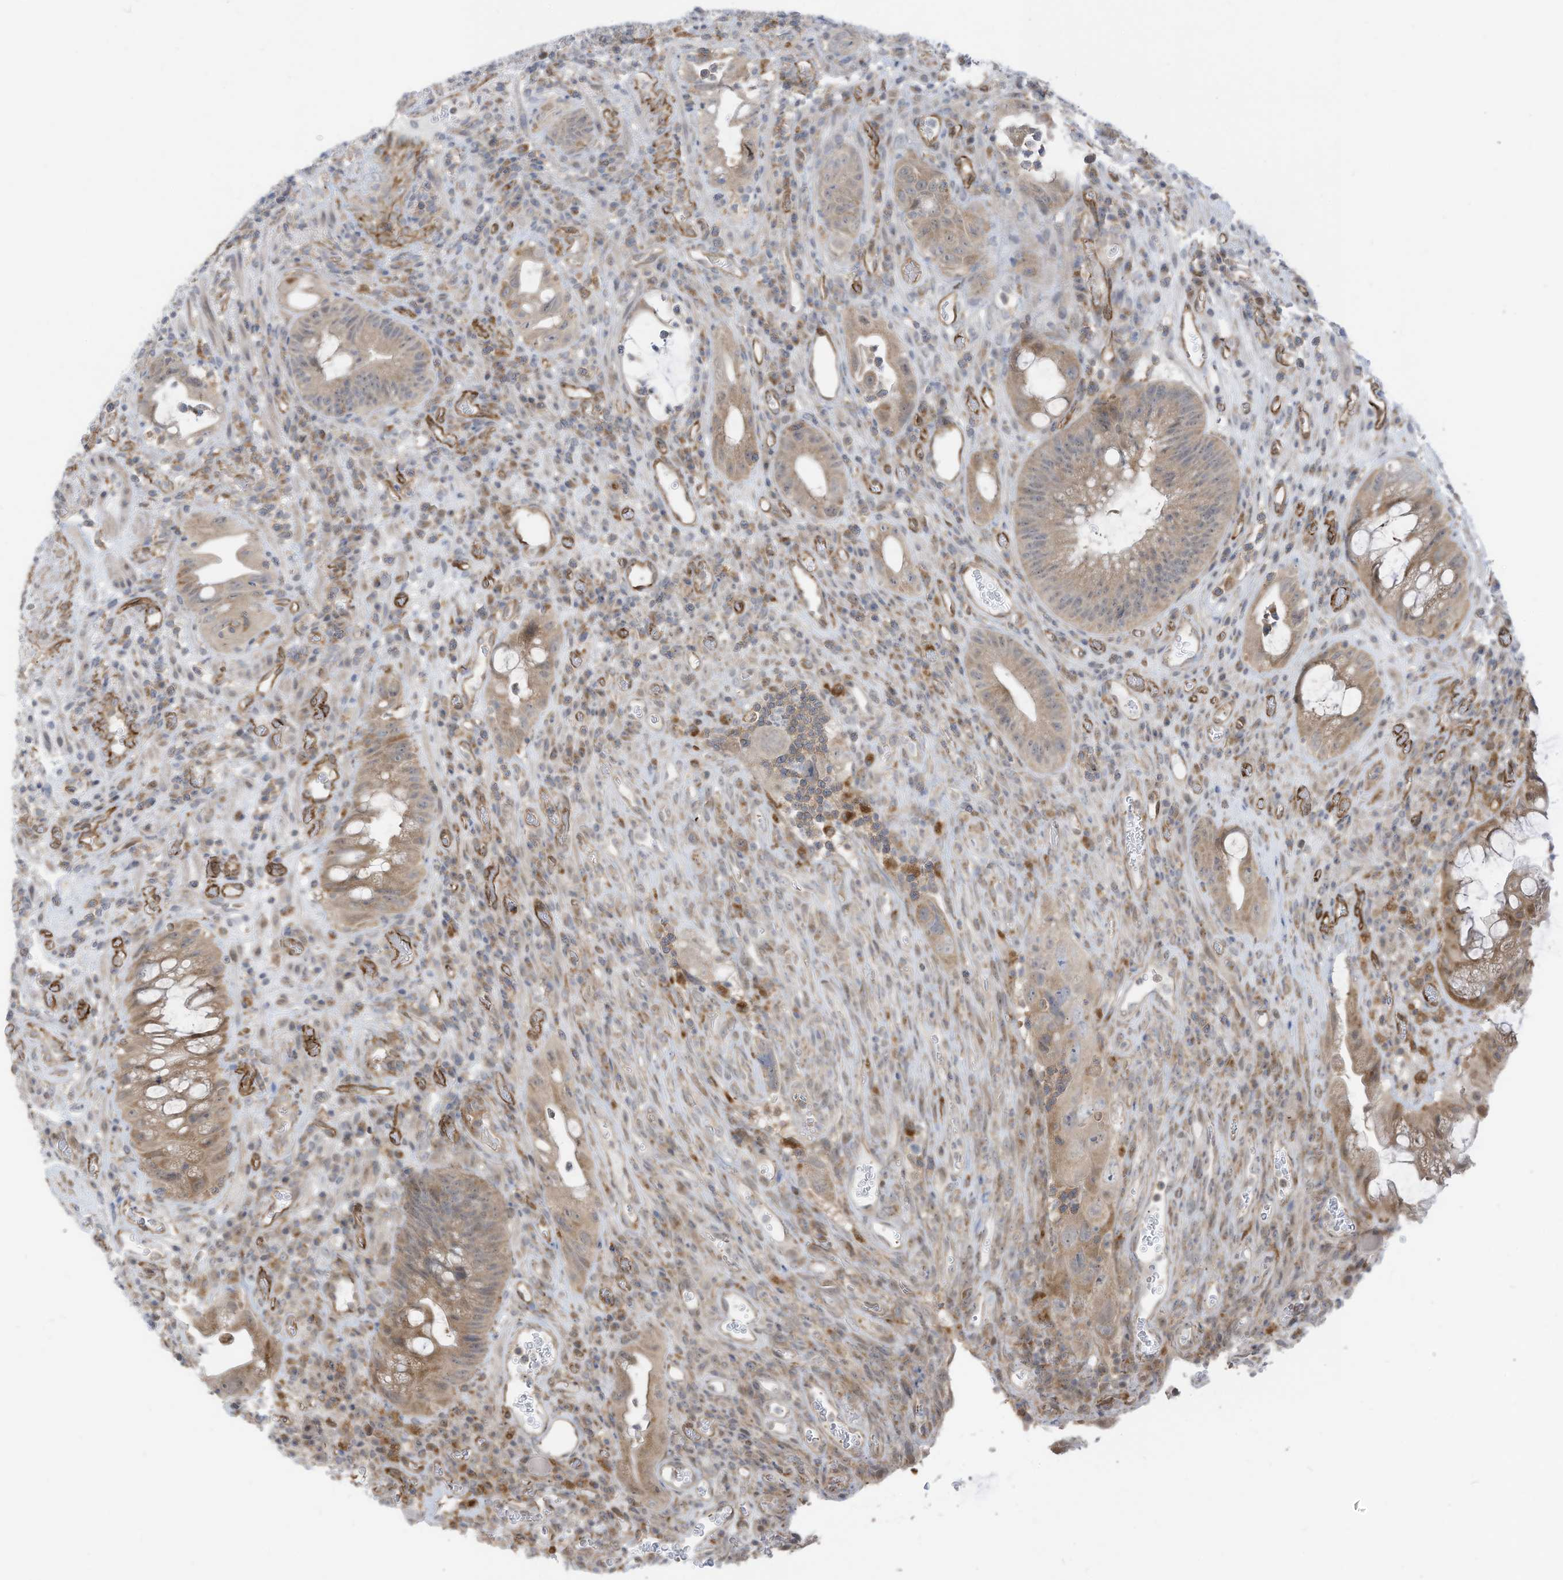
{"staining": {"intensity": "weak", "quantity": ">75%", "location": "cytoplasmic/membranous"}, "tissue": "colorectal cancer", "cell_type": "Tumor cells", "image_type": "cancer", "snomed": [{"axis": "morphology", "description": "Adenocarcinoma, NOS"}, {"axis": "topography", "description": "Rectum"}], "caption": "Adenocarcinoma (colorectal) stained with a protein marker exhibits weak staining in tumor cells.", "gene": "DZIP3", "patient": {"sex": "male", "age": 59}}